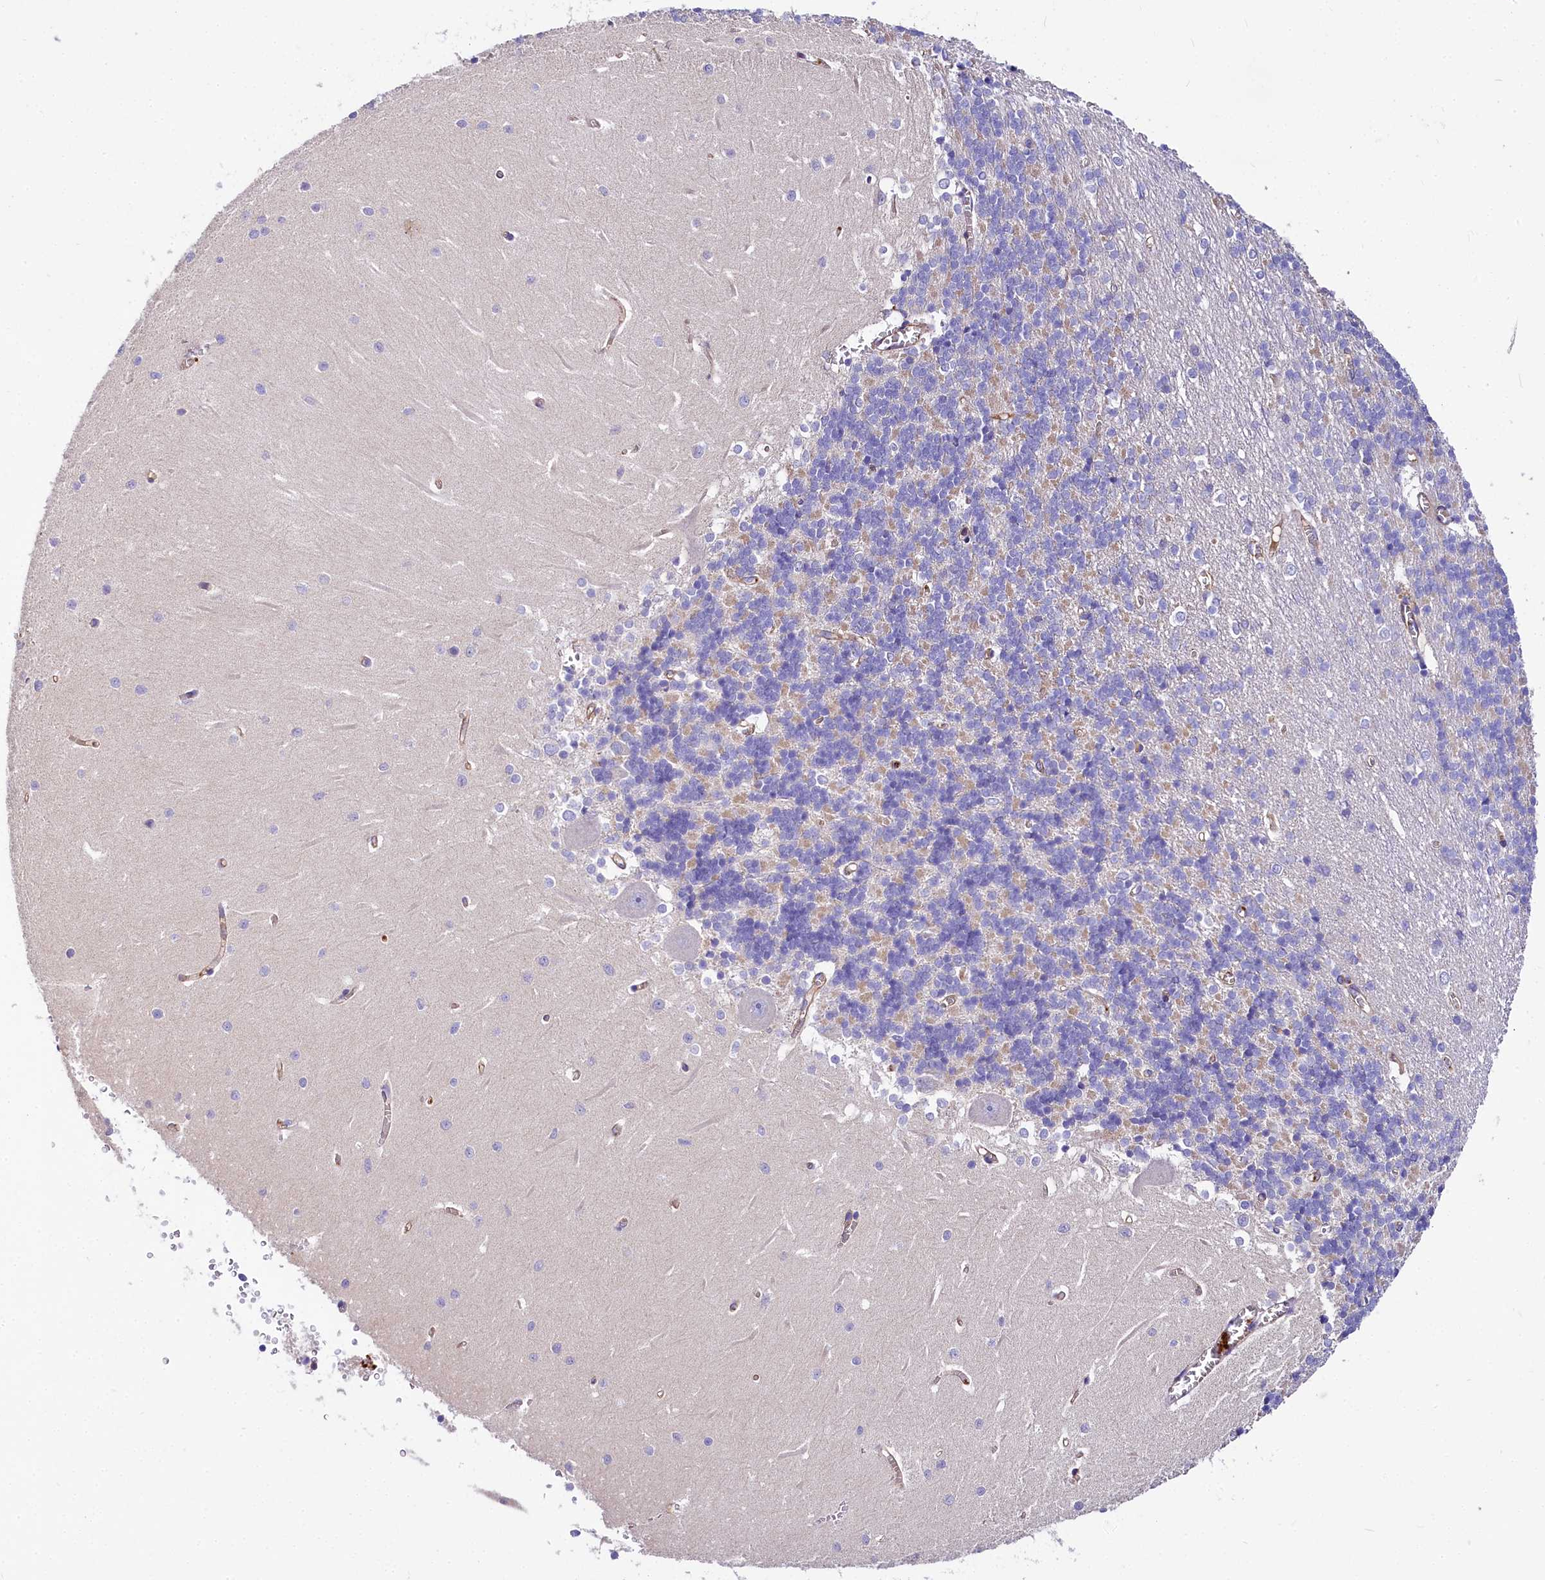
{"staining": {"intensity": "moderate", "quantity": "25%-75%", "location": "cytoplasmic/membranous"}, "tissue": "cerebellum", "cell_type": "Cells in granular layer", "image_type": "normal", "snomed": [{"axis": "morphology", "description": "Normal tissue, NOS"}, {"axis": "topography", "description": "Cerebellum"}], "caption": "Cerebellum stained for a protein (brown) demonstrates moderate cytoplasmic/membranous positive staining in about 25%-75% of cells in granular layer.", "gene": "FCHSD2", "patient": {"sex": "male", "age": 37}}